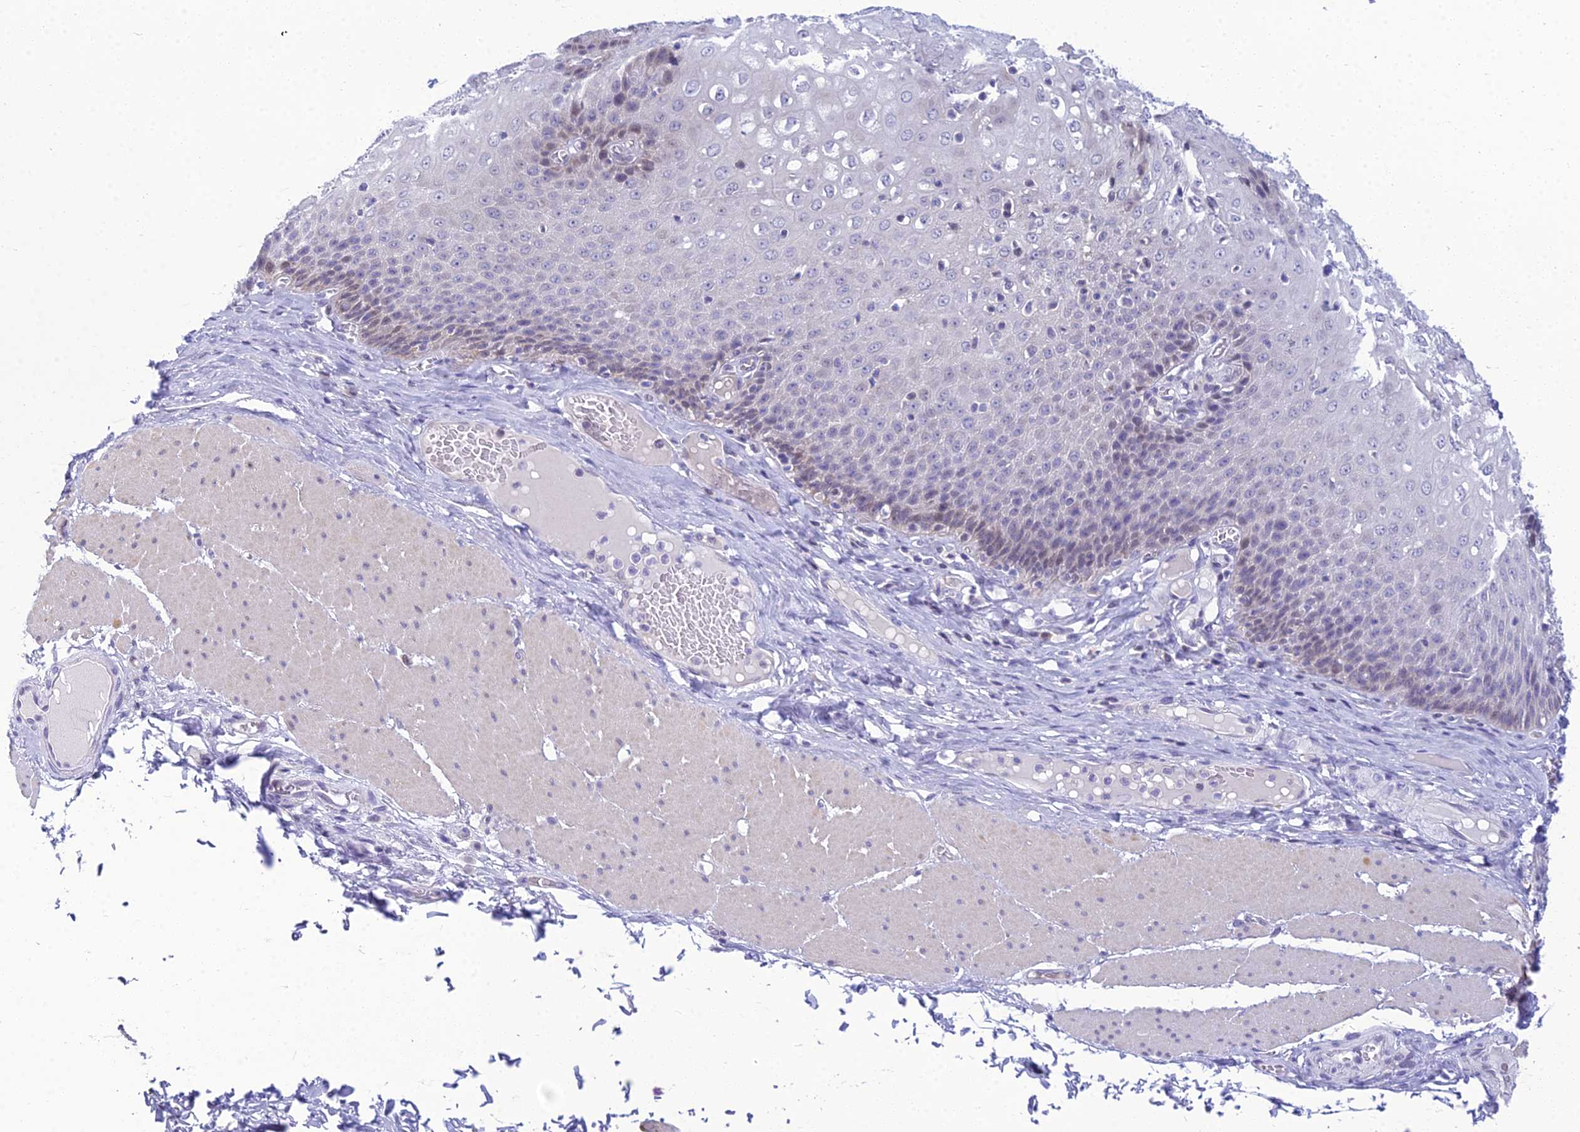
{"staining": {"intensity": "weak", "quantity": "25%-75%", "location": "nuclear"}, "tissue": "esophagus", "cell_type": "Squamous epithelial cells", "image_type": "normal", "snomed": [{"axis": "morphology", "description": "Normal tissue, NOS"}, {"axis": "topography", "description": "Esophagus"}], "caption": "The photomicrograph shows staining of benign esophagus, revealing weak nuclear protein staining (brown color) within squamous epithelial cells.", "gene": "ZMIZ1", "patient": {"sex": "male", "age": 60}}